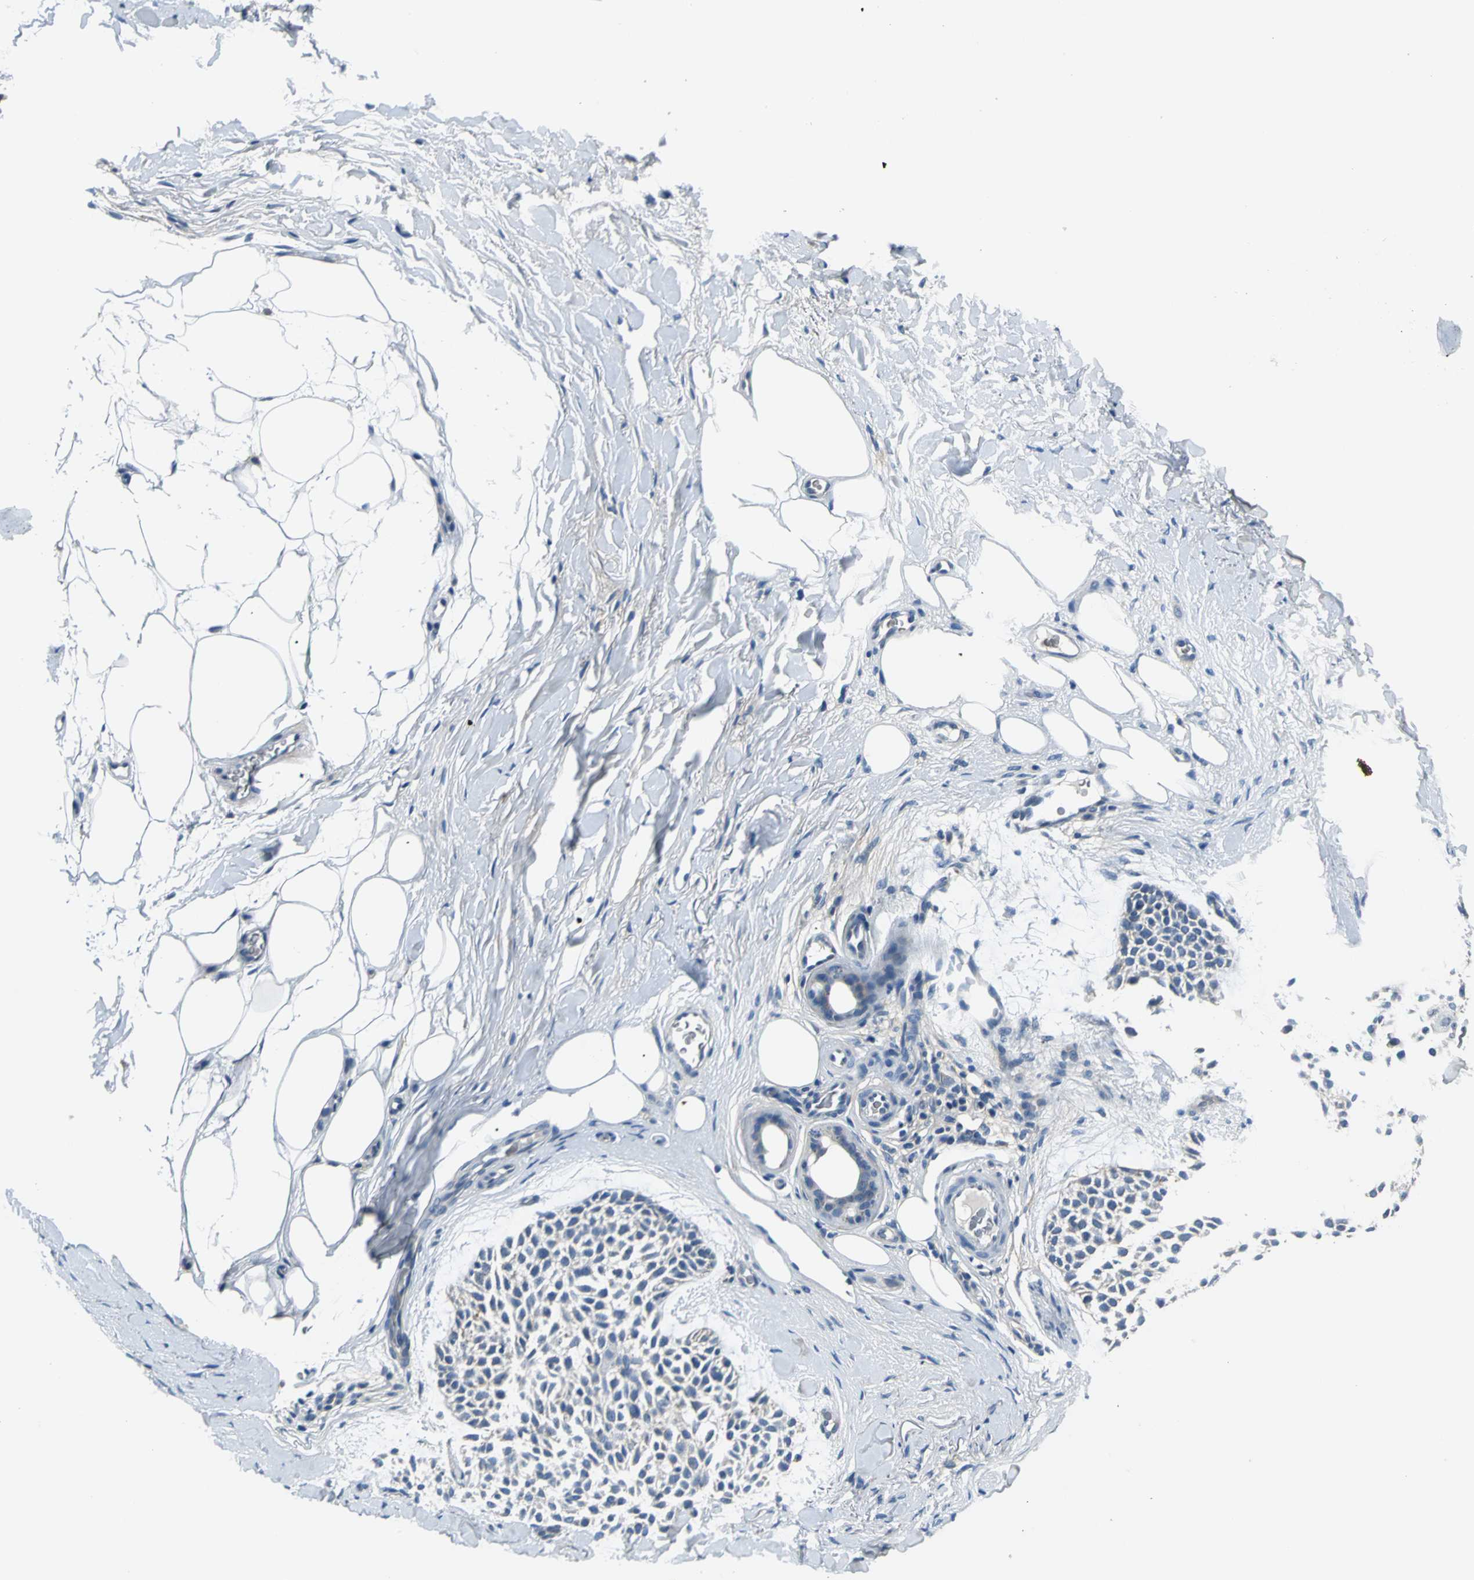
{"staining": {"intensity": "negative", "quantity": "none", "location": "none"}, "tissue": "skin cancer", "cell_type": "Tumor cells", "image_type": "cancer", "snomed": [{"axis": "morphology", "description": "Normal tissue, NOS"}, {"axis": "morphology", "description": "Basal cell carcinoma"}, {"axis": "topography", "description": "Skin"}], "caption": "Immunohistochemistry histopathology image of human skin basal cell carcinoma stained for a protein (brown), which reveals no staining in tumor cells.", "gene": "ZNF415", "patient": {"sex": "female", "age": 70}}